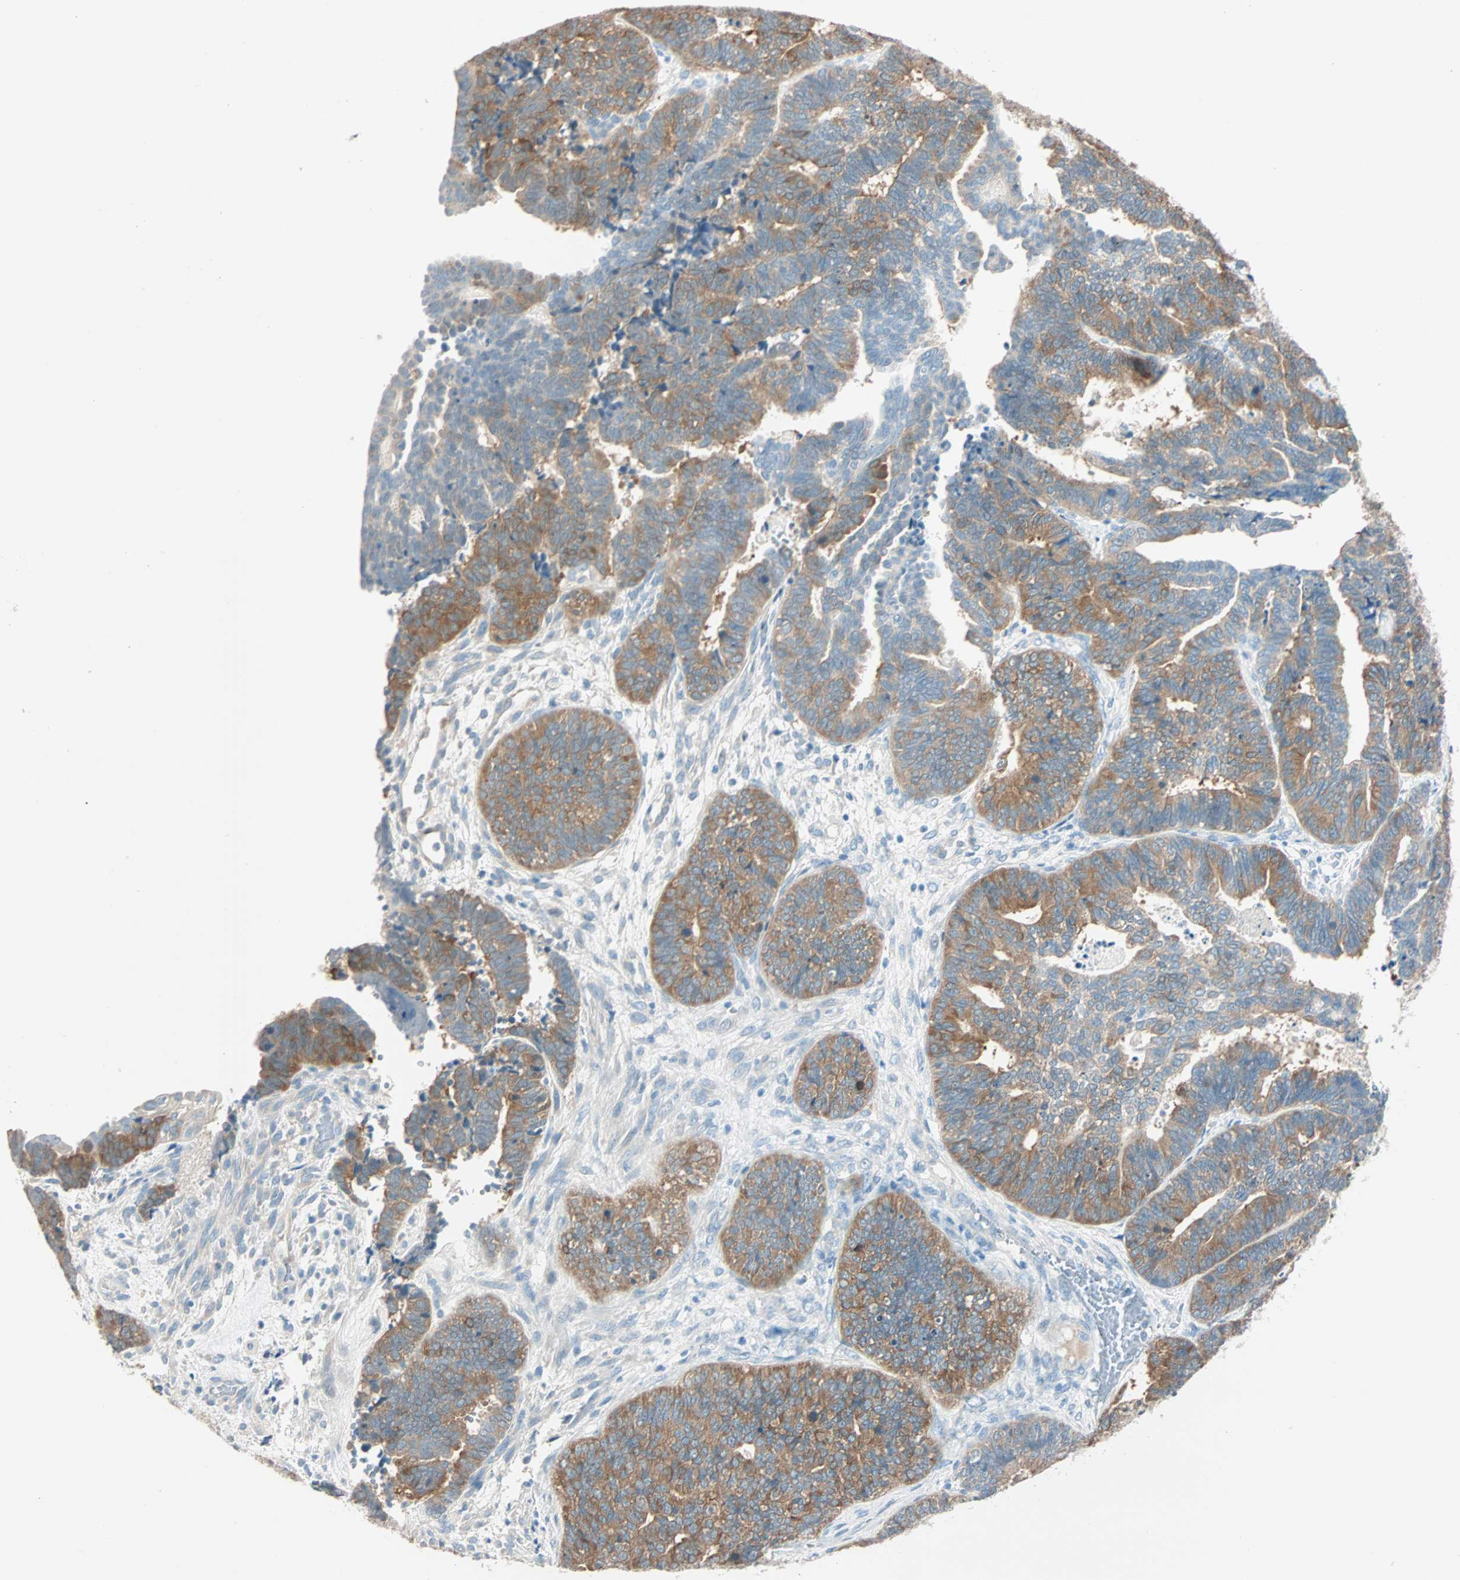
{"staining": {"intensity": "moderate", "quantity": ">75%", "location": "cytoplasmic/membranous"}, "tissue": "endometrial cancer", "cell_type": "Tumor cells", "image_type": "cancer", "snomed": [{"axis": "morphology", "description": "Adenocarcinoma, NOS"}, {"axis": "topography", "description": "Endometrium"}], "caption": "DAB (3,3'-diaminobenzidine) immunohistochemical staining of human endometrial adenocarcinoma shows moderate cytoplasmic/membranous protein positivity in approximately >75% of tumor cells.", "gene": "ATF6", "patient": {"sex": "female", "age": 70}}